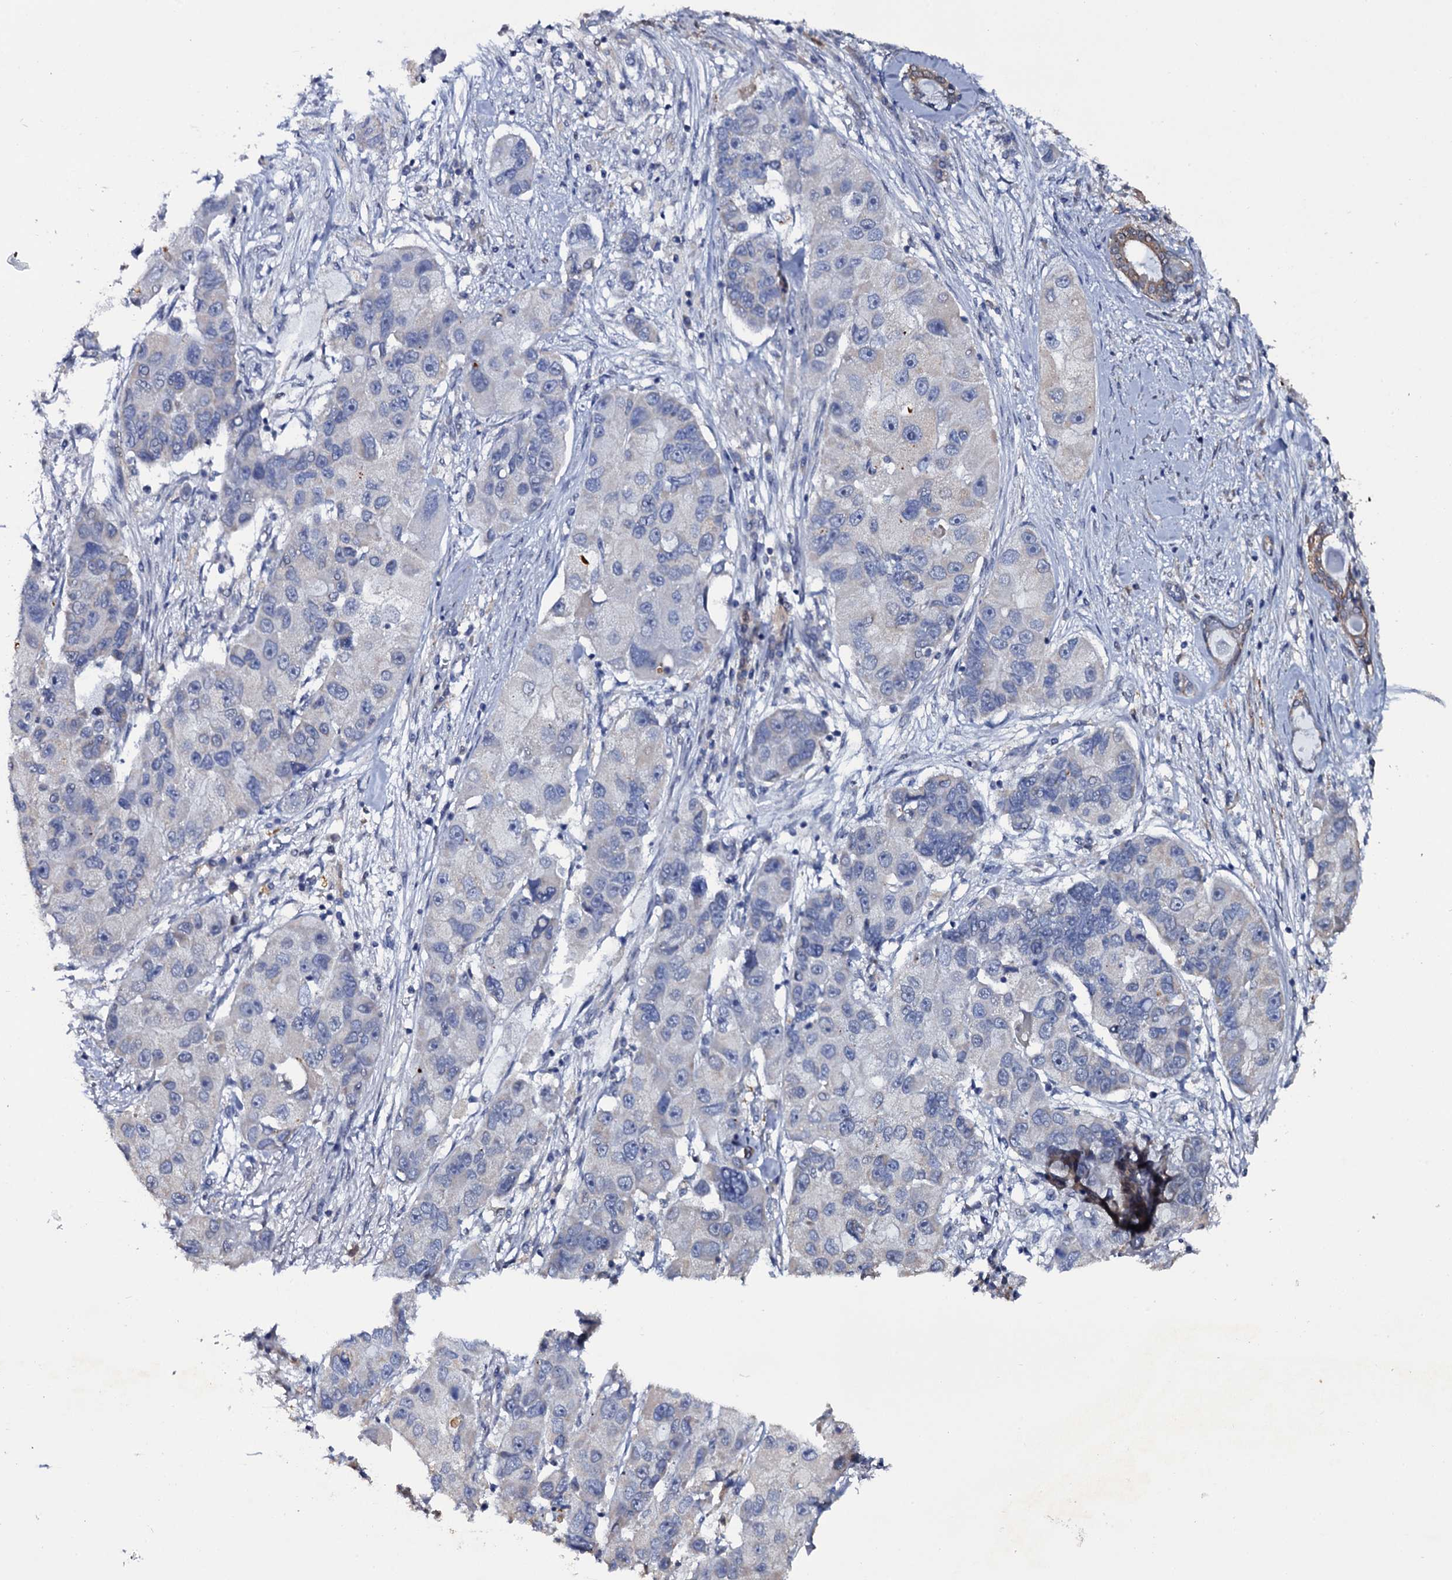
{"staining": {"intensity": "negative", "quantity": "none", "location": "none"}, "tissue": "lung cancer", "cell_type": "Tumor cells", "image_type": "cancer", "snomed": [{"axis": "morphology", "description": "Adenocarcinoma, NOS"}, {"axis": "topography", "description": "Lung"}], "caption": "Immunohistochemical staining of human lung cancer reveals no significant expression in tumor cells.", "gene": "CRYL1", "patient": {"sex": "female", "age": 54}}